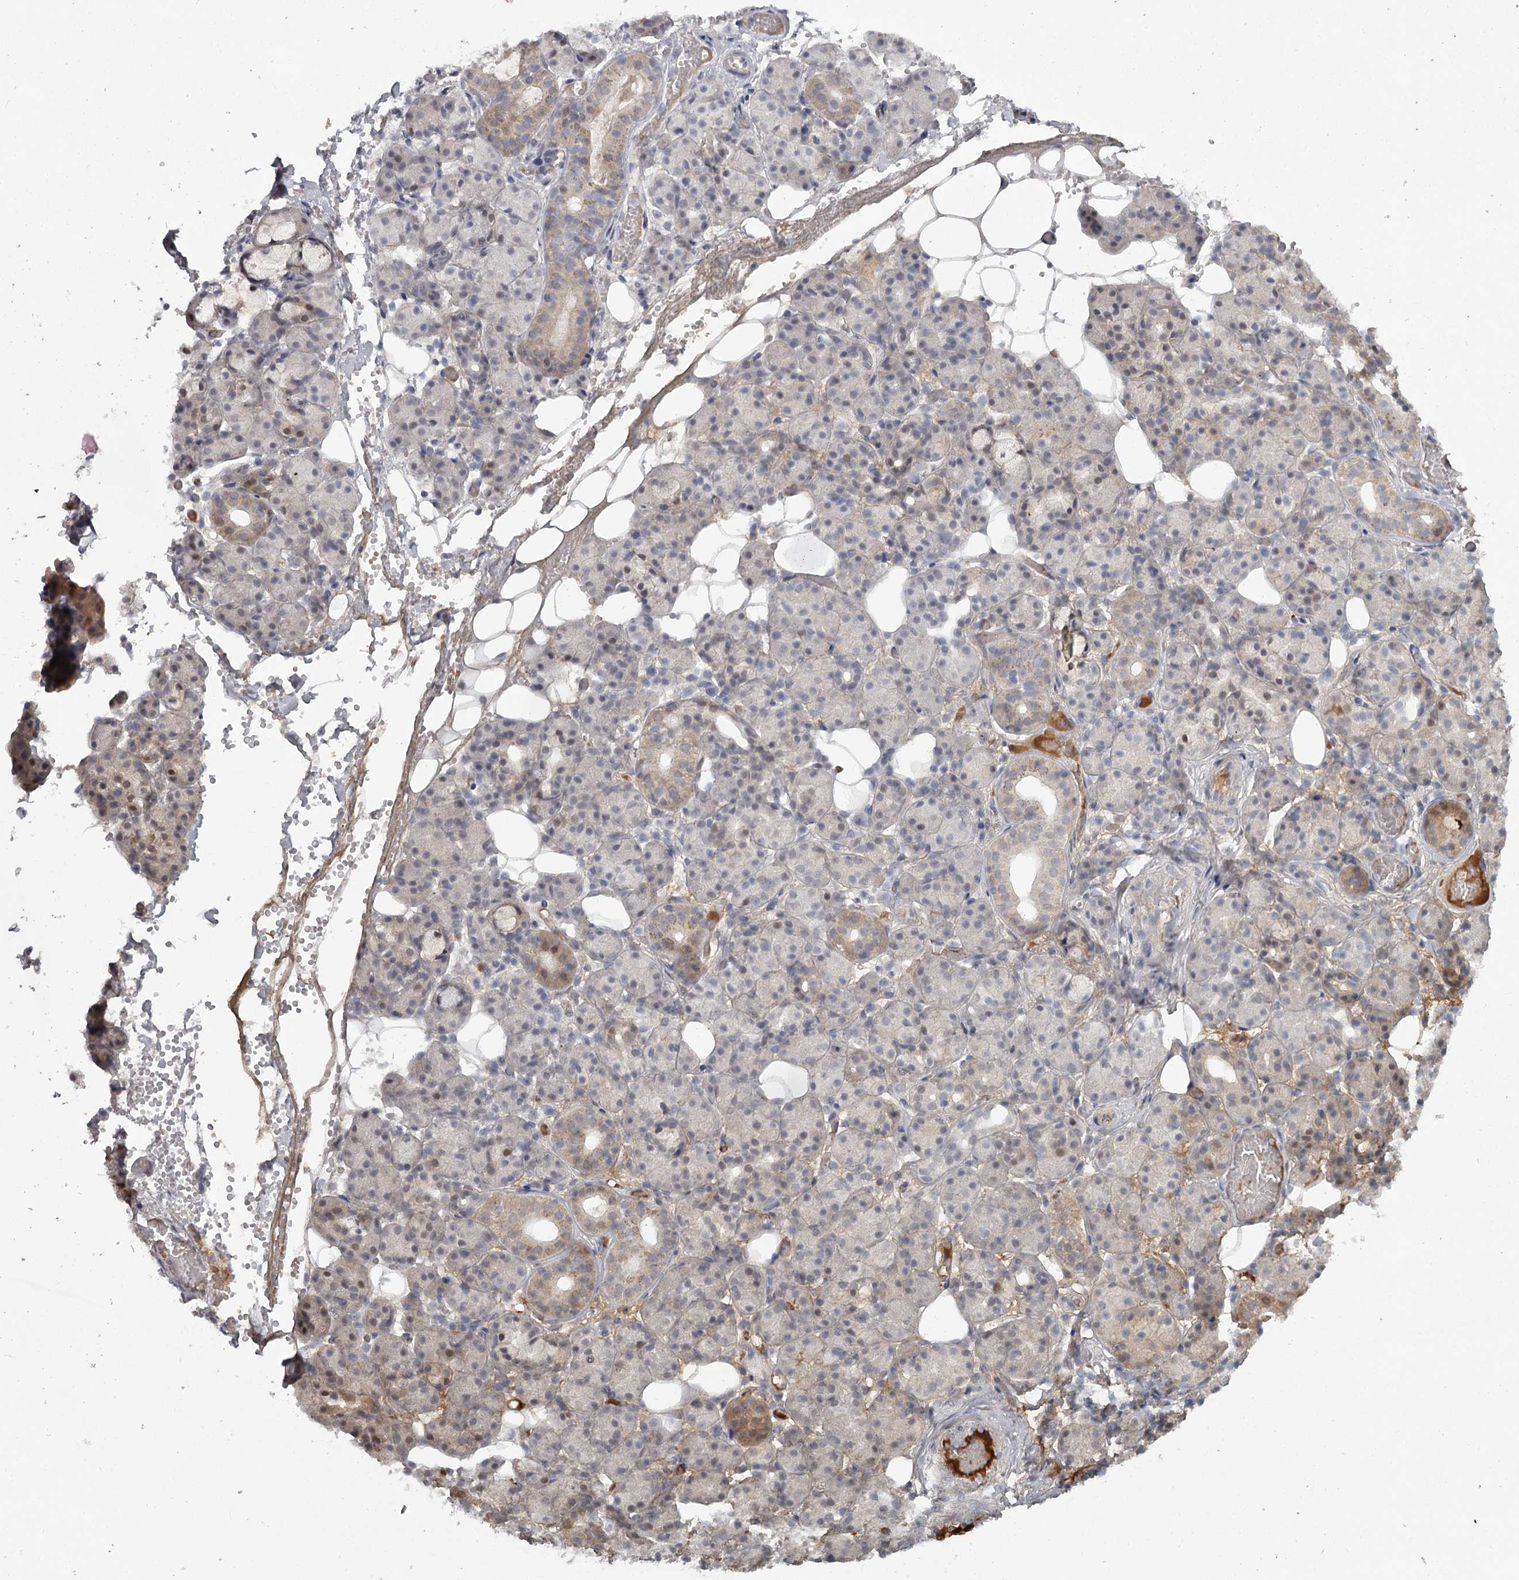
{"staining": {"intensity": "moderate", "quantity": "<25%", "location": "cytoplasmic/membranous"}, "tissue": "salivary gland", "cell_type": "Glandular cells", "image_type": "normal", "snomed": [{"axis": "morphology", "description": "Normal tissue, NOS"}, {"axis": "topography", "description": "Salivary gland"}], "caption": "Brown immunohistochemical staining in benign human salivary gland shows moderate cytoplasmic/membranous positivity in about <25% of glandular cells.", "gene": "DHRS9", "patient": {"sex": "male", "age": 63}}